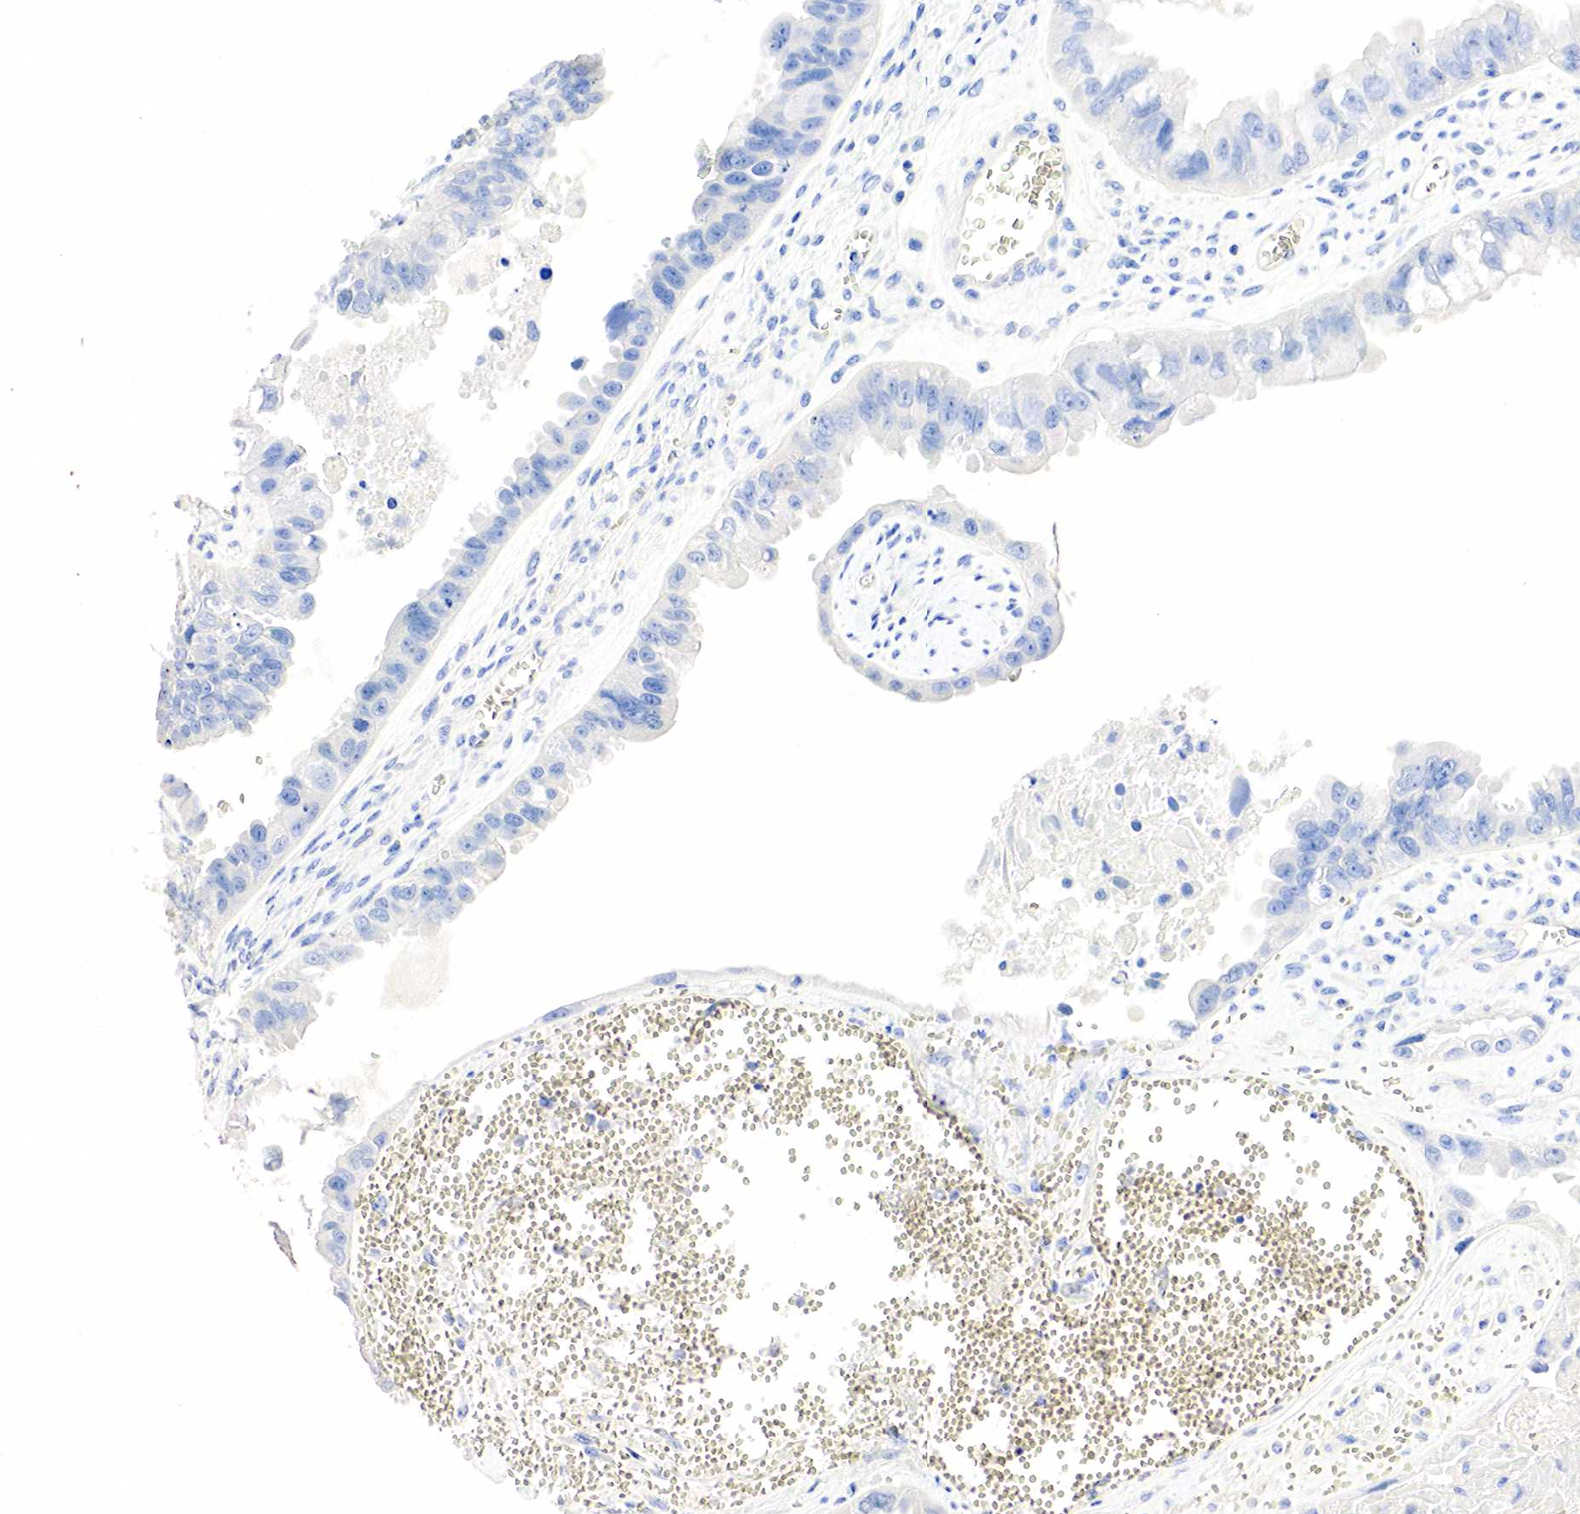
{"staining": {"intensity": "negative", "quantity": "none", "location": "none"}, "tissue": "ovarian cancer", "cell_type": "Tumor cells", "image_type": "cancer", "snomed": [{"axis": "morphology", "description": "Carcinoma, endometroid"}, {"axis": "topography", "description": "Ovary"}], "caption": "IHC image of human ovarian endometroid carcinoma stained for a protein (brown), which demonstrates no expression in tumor cells.", "gene": "SST", "patient": {"sex": "female", "age": 85}}